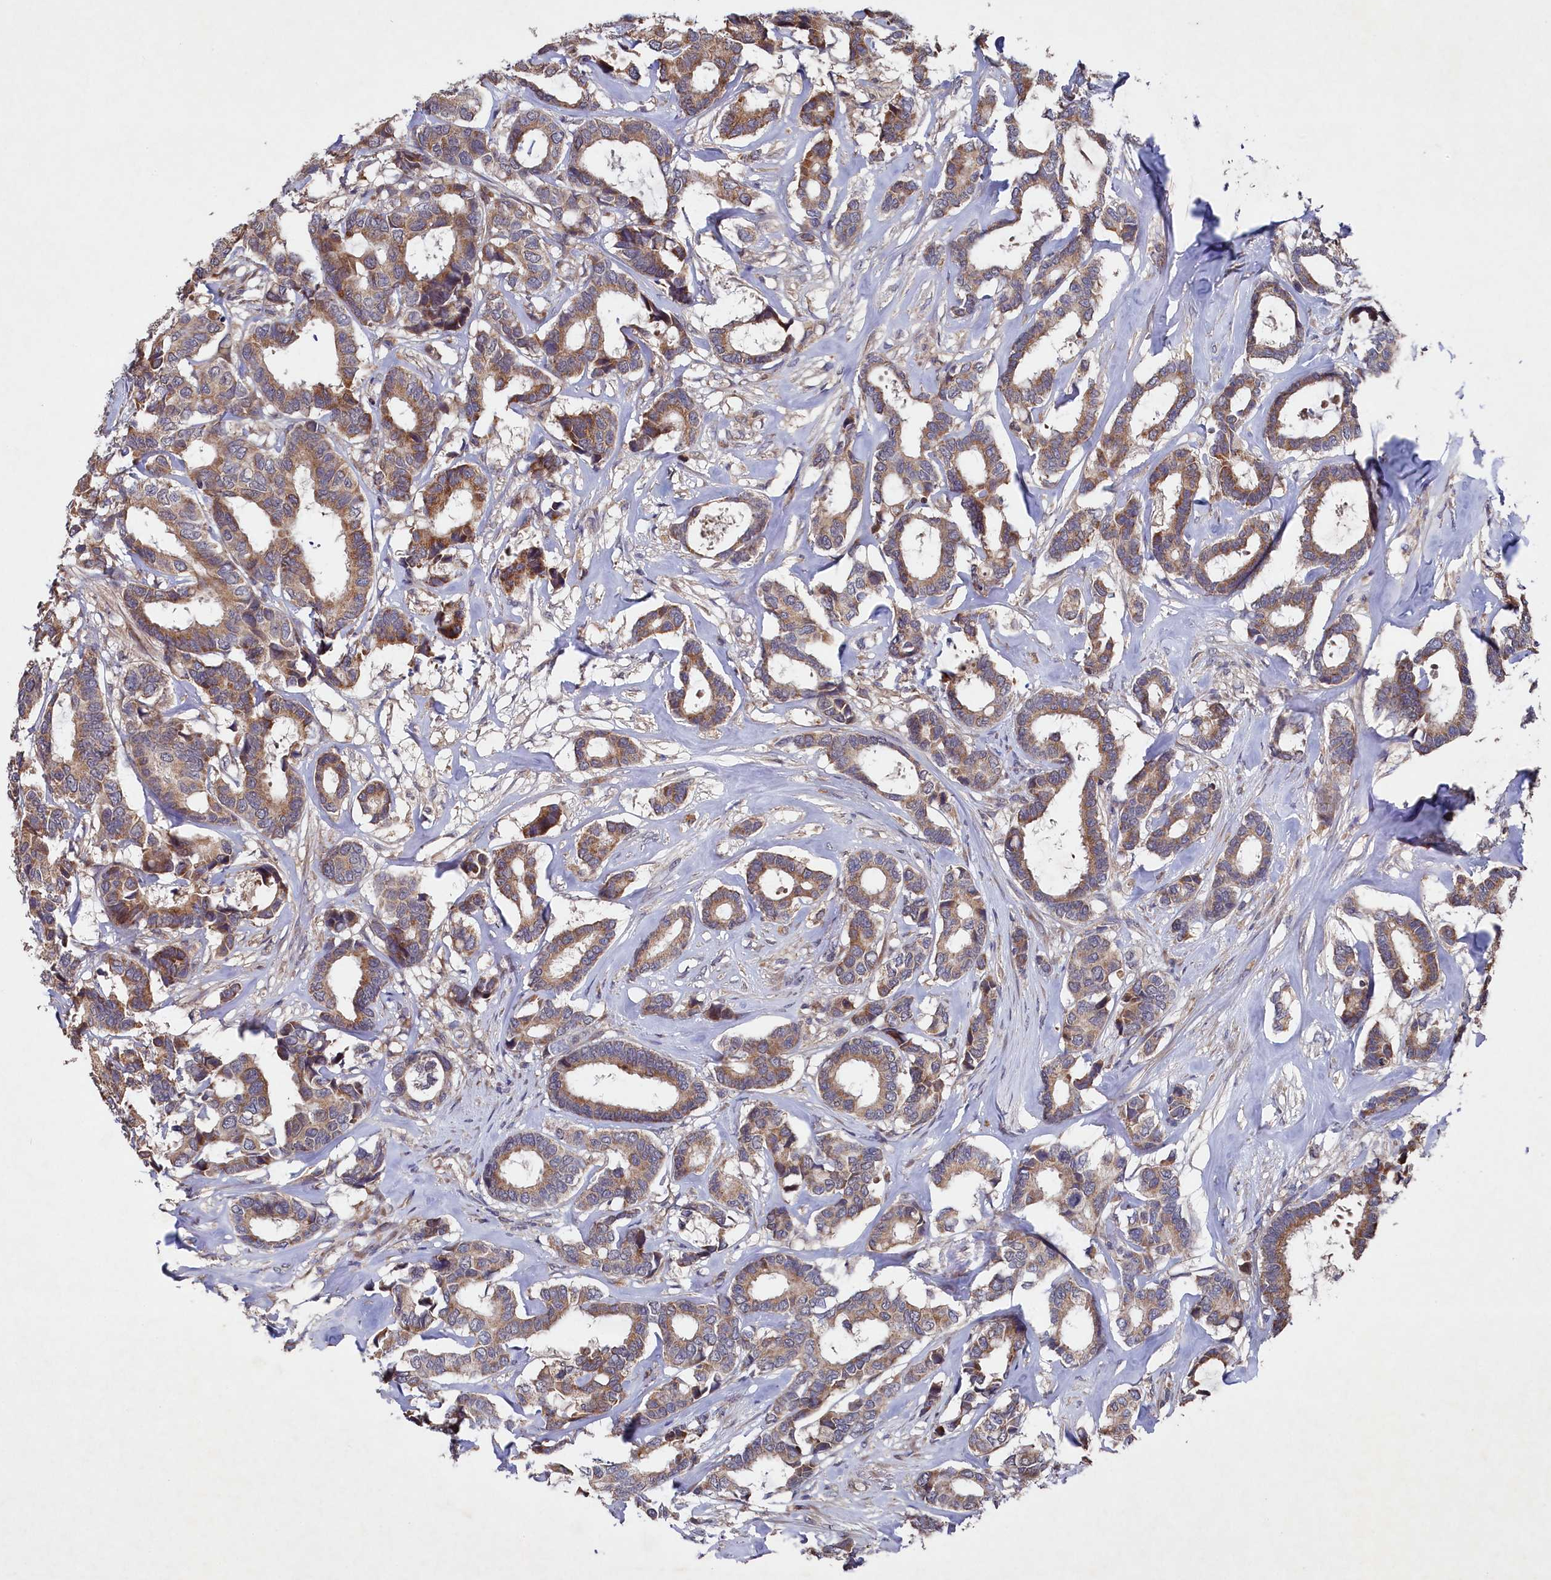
{"staining": {"intensity": "moderate", "quantity": ">75%", "location": "cytoplasmic/membranous"}, "tissue": "breast cancer", "cell_type": "Tumor cells", "image_type": "cancer", "snomed": [{"axis": "morphology", "description": "Duct carcinoma"}, {"axis": "topography", "description": "Breast"}], "caption": "Breast cancer (invasive ductal carcinoma) stained with a brown dye demonstrates moderate cytoplasmic/membranous positive positivity in about >75% of tumor cells.", "gene": "SUPV3L1", "patient": {"sex": "female", "age": 87}}